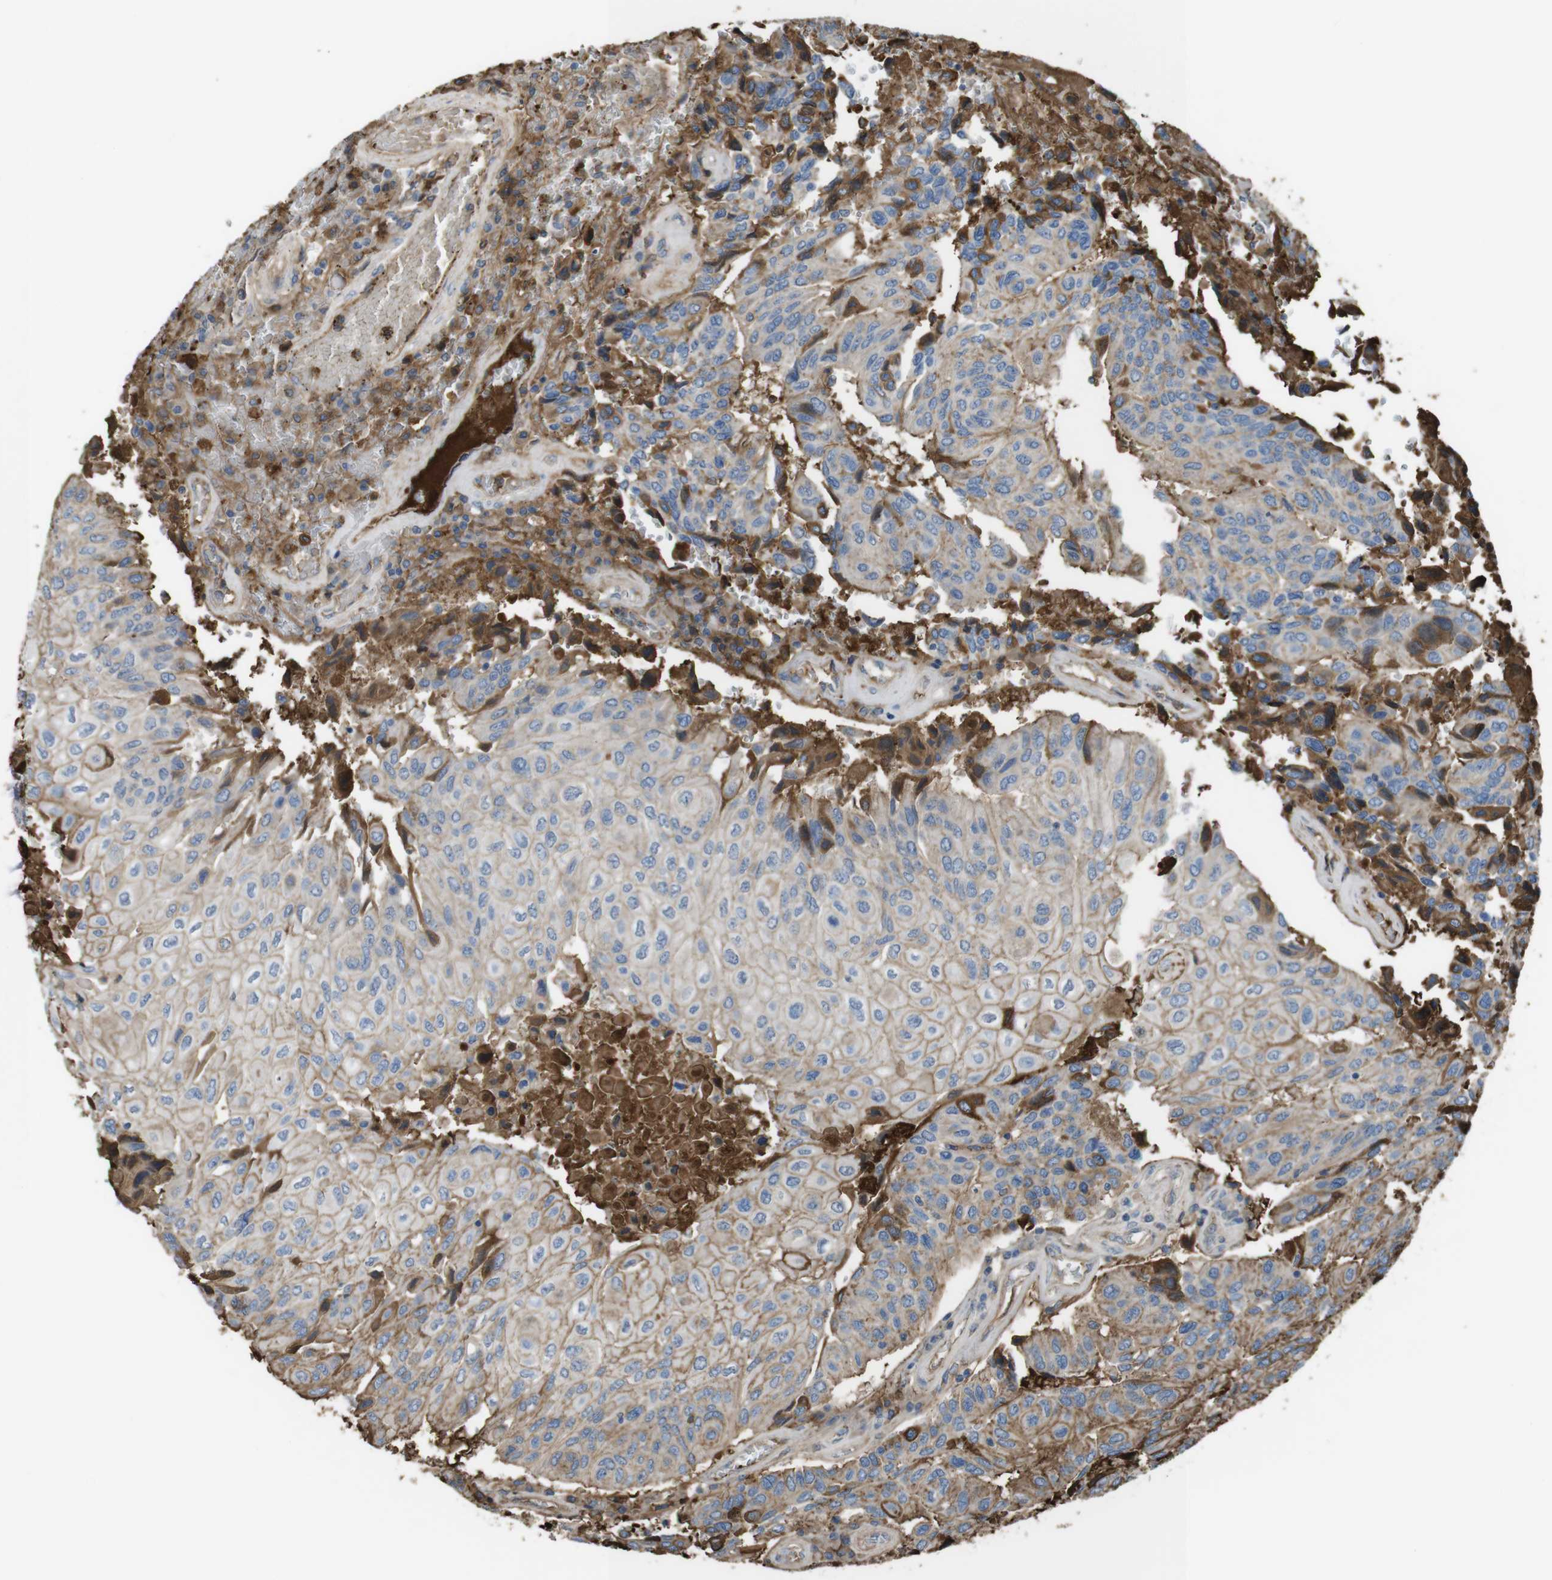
{"staining": {"intensity": "moderate", "quantity": "<25%", "location": "cytoplasmic/membranous"}, "tissue": "urothelial cancer", "cell_type": "Tumor cells", "image_type": "cancer", "snomed": [{"axis": "morphology", "description": "Urothelial carcinoma, High grade"}, {"axis": "topography", "description": "Urinary bladder"}], "caption": "Protein staining exhibits moderate cytoplasmic/membranous positivity in approximately <25% of tumor cells in high-grade urothelial carcinoma.", "gene": "LTBP4", "patient": {"sex": "female", "age": 85}}